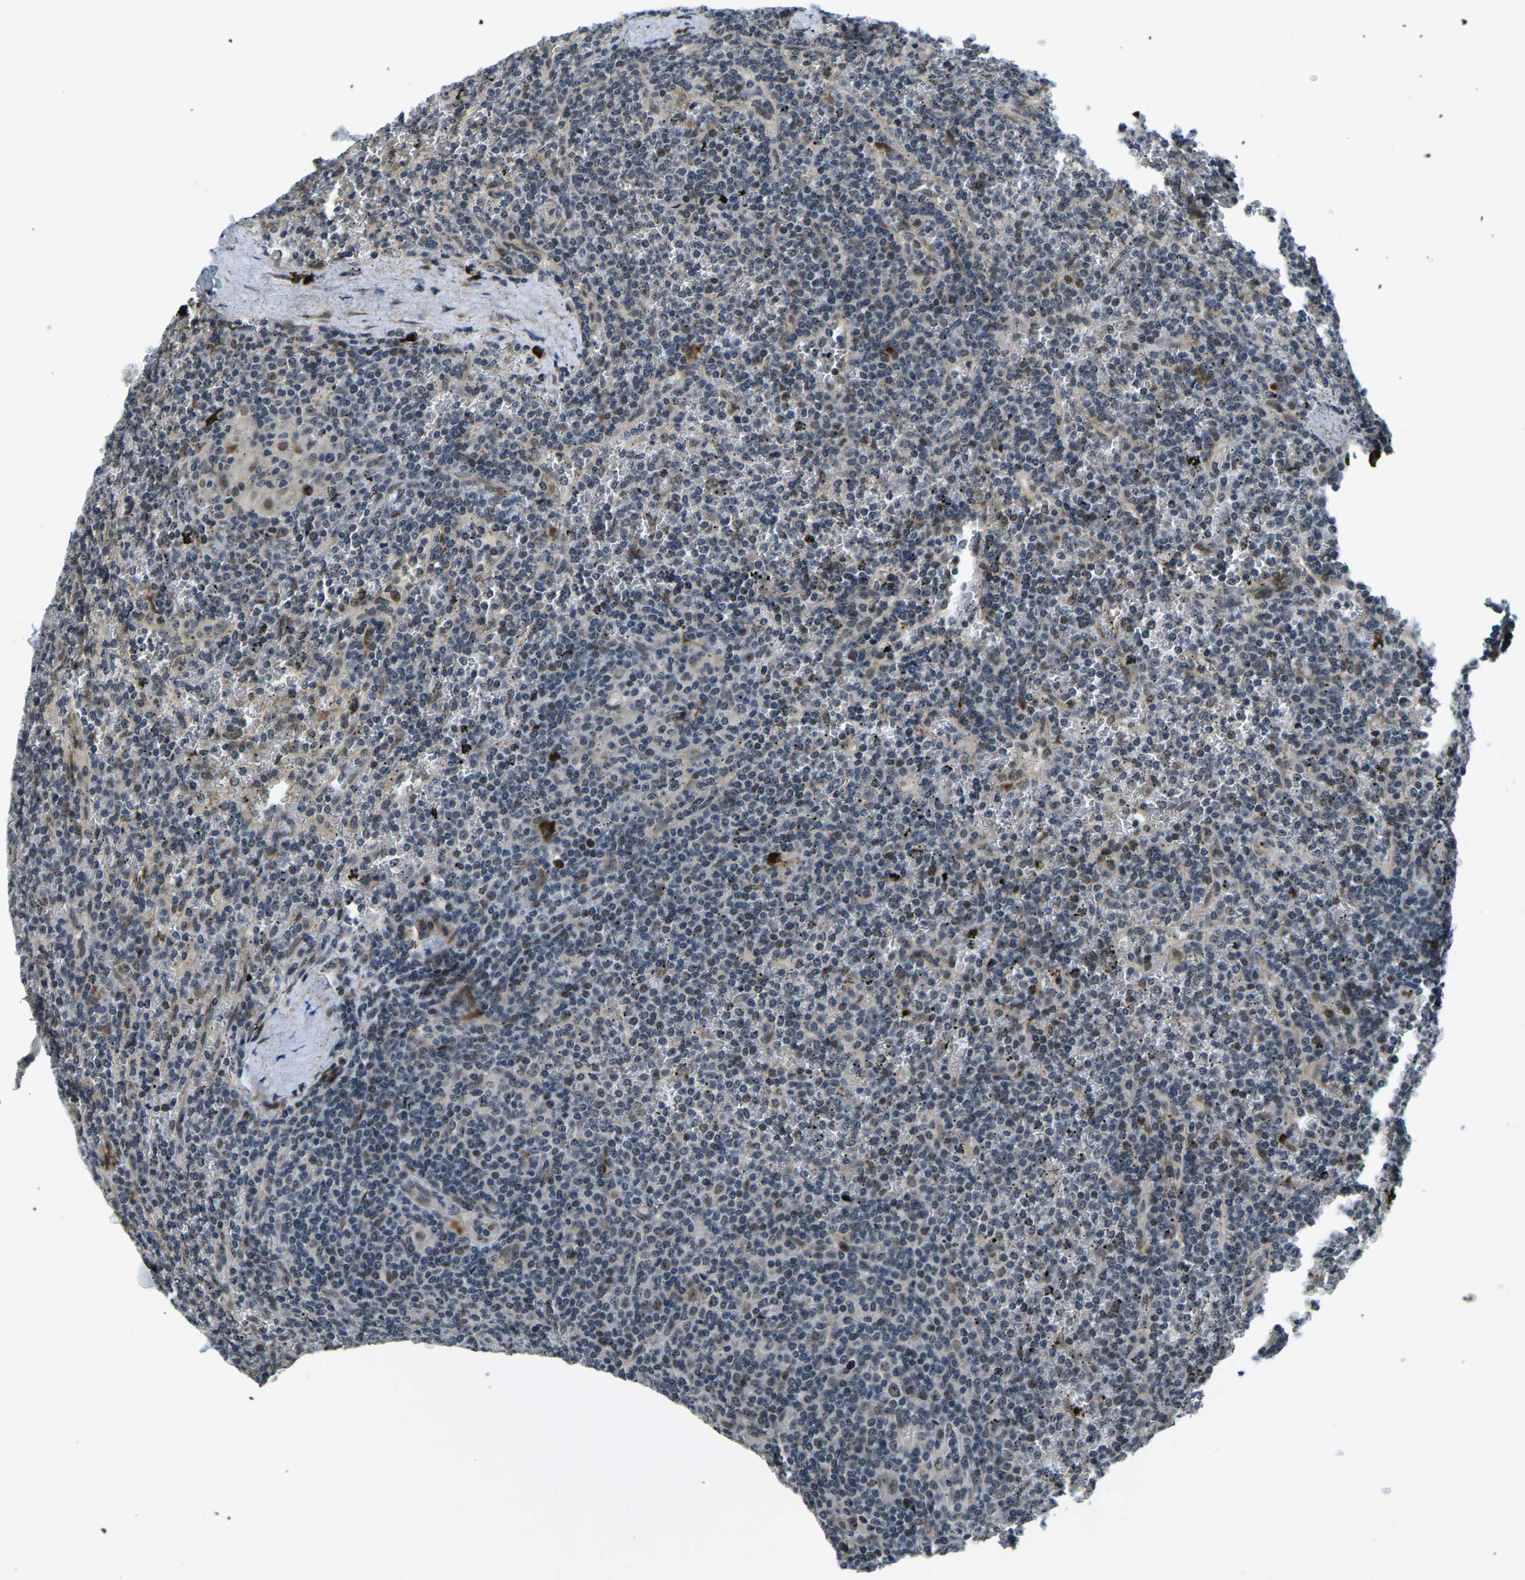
{"staining": {"intensity": "moderate", "quantity": "25%-75%", "location": "nuclear"}, "tissue": "lymphoma", "cell_type": "Tumor cells", "image_type": "cancer", "snomed": [{"axis": "morphology", "description": "Malignant lymphoma, non-Hodgkin's type, Low grade"}, {"axis": "topography", "description": "Spleen"}], "caption": "Approximately 25%-75% of tumor cells in lymphoma show moderate nuclear protein staining as visualized by brown immunohistochemical staining.", "gene": "ING2", "patient": {"sex": "female", "age": 19}}